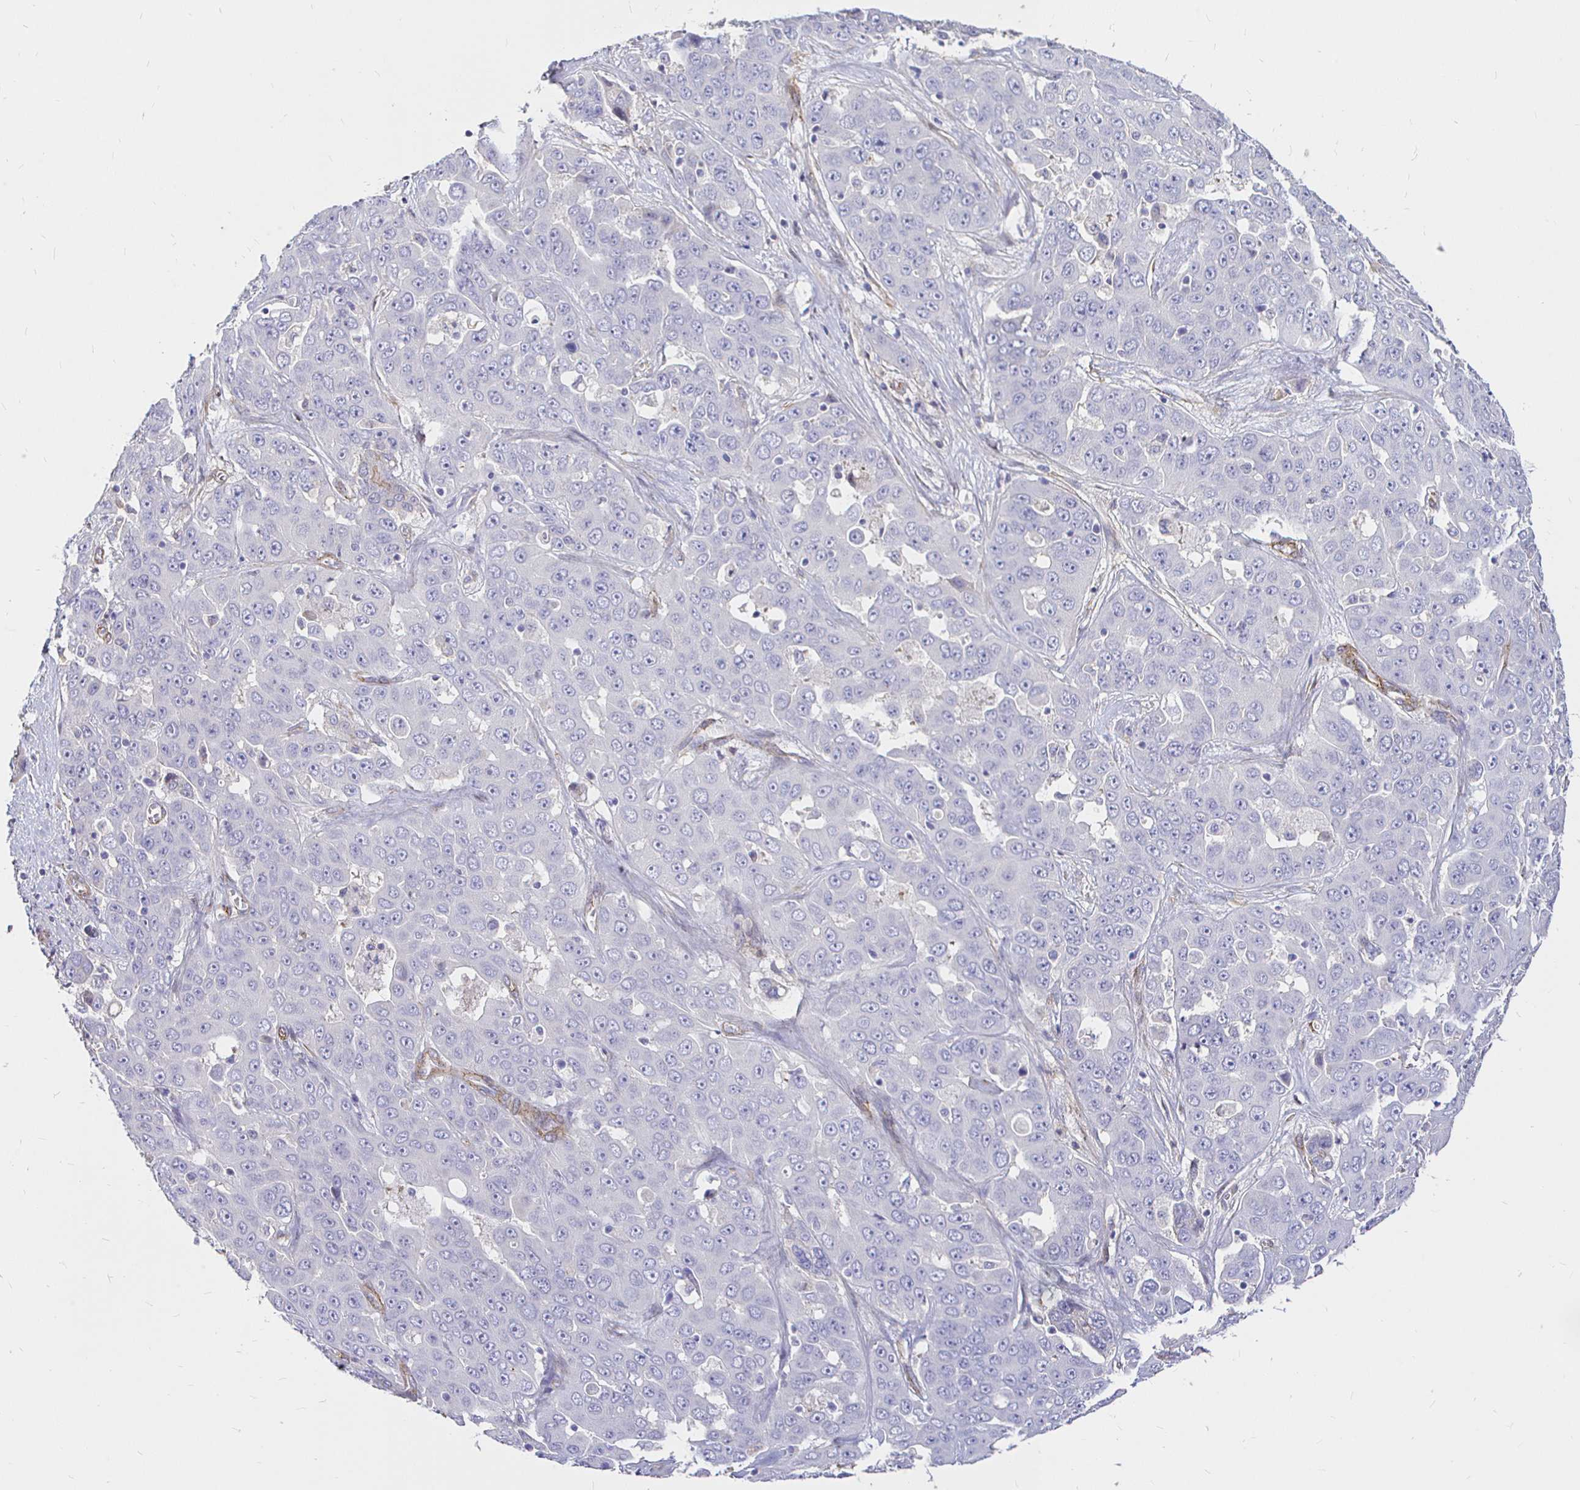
{"staining": {"intensity": "negative", "quantity": "none", "location": "none"}, "tissue": "liver cancer", "cell_type": "Tumor cells", "image_type": "cancer", "snomed": [{"axis": "morphology", "description": "Cholangiocarcinoma"}, {"axis": "topography", "description": "Liver"}], "caption": "Immunohistochemistry (IHC) of liver cancer displays no positivity in tumor cells.", "gene": "PALM2AKAP2", "patient": {"sex": "female", "age": 52}}